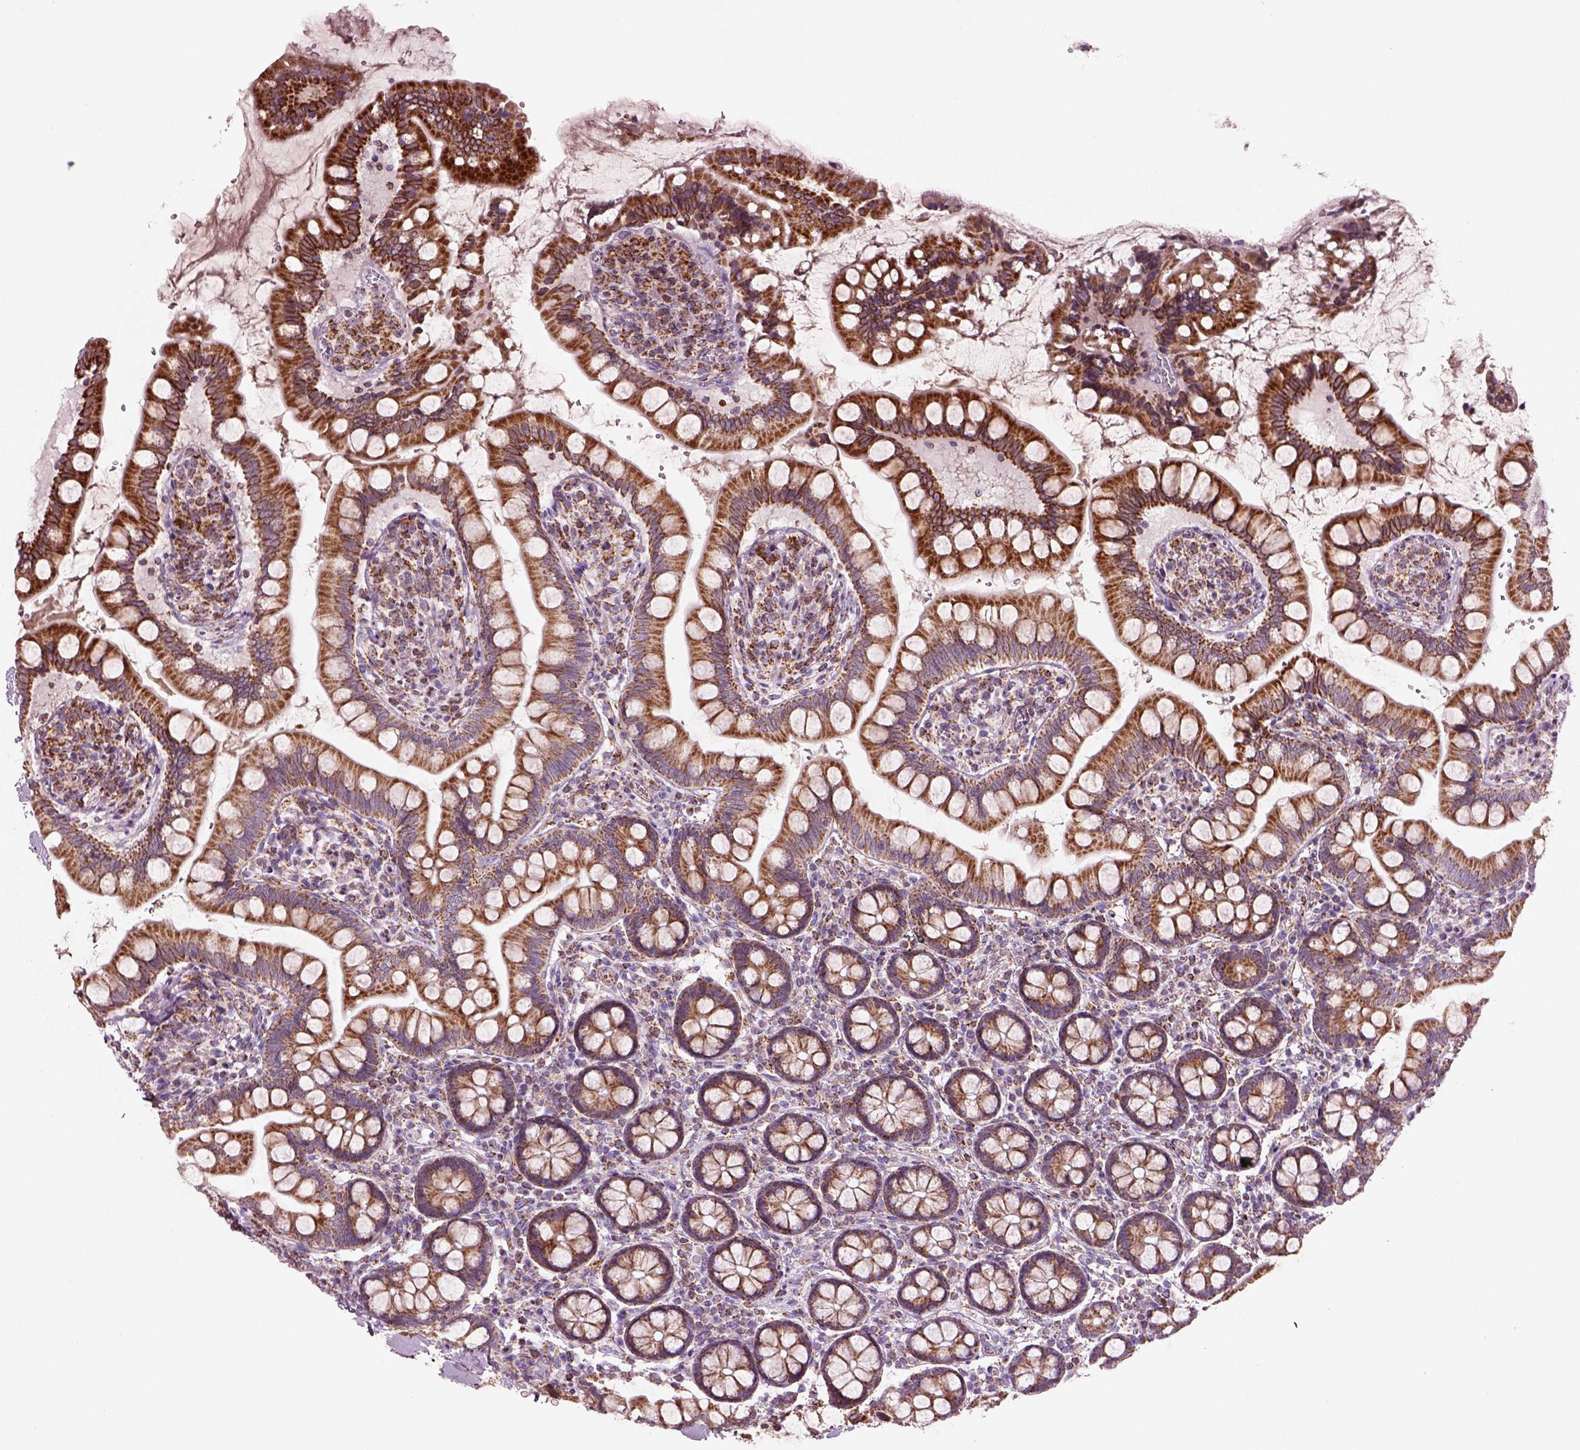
{"staining": {"intensity": "strong", "quantity": ">75%", "location": "cytoplasmic/membranous"}, "tissue": "small intestine", "cell_type": "Glandular cells", "image_type": "normal", "snomed": [{"axis": "morphology", "description": "Normal tissue, NOS"}, {"axis": "topography", "description": "Small intestine"}], "caption": "Small intestine stained for a protein (brown) shows strong cytoplasmic/membranous positive expression in approximately >75% of glandular cells.", "gene": "SLC25A24", "patient": {"sex": "female", "age": 56}}